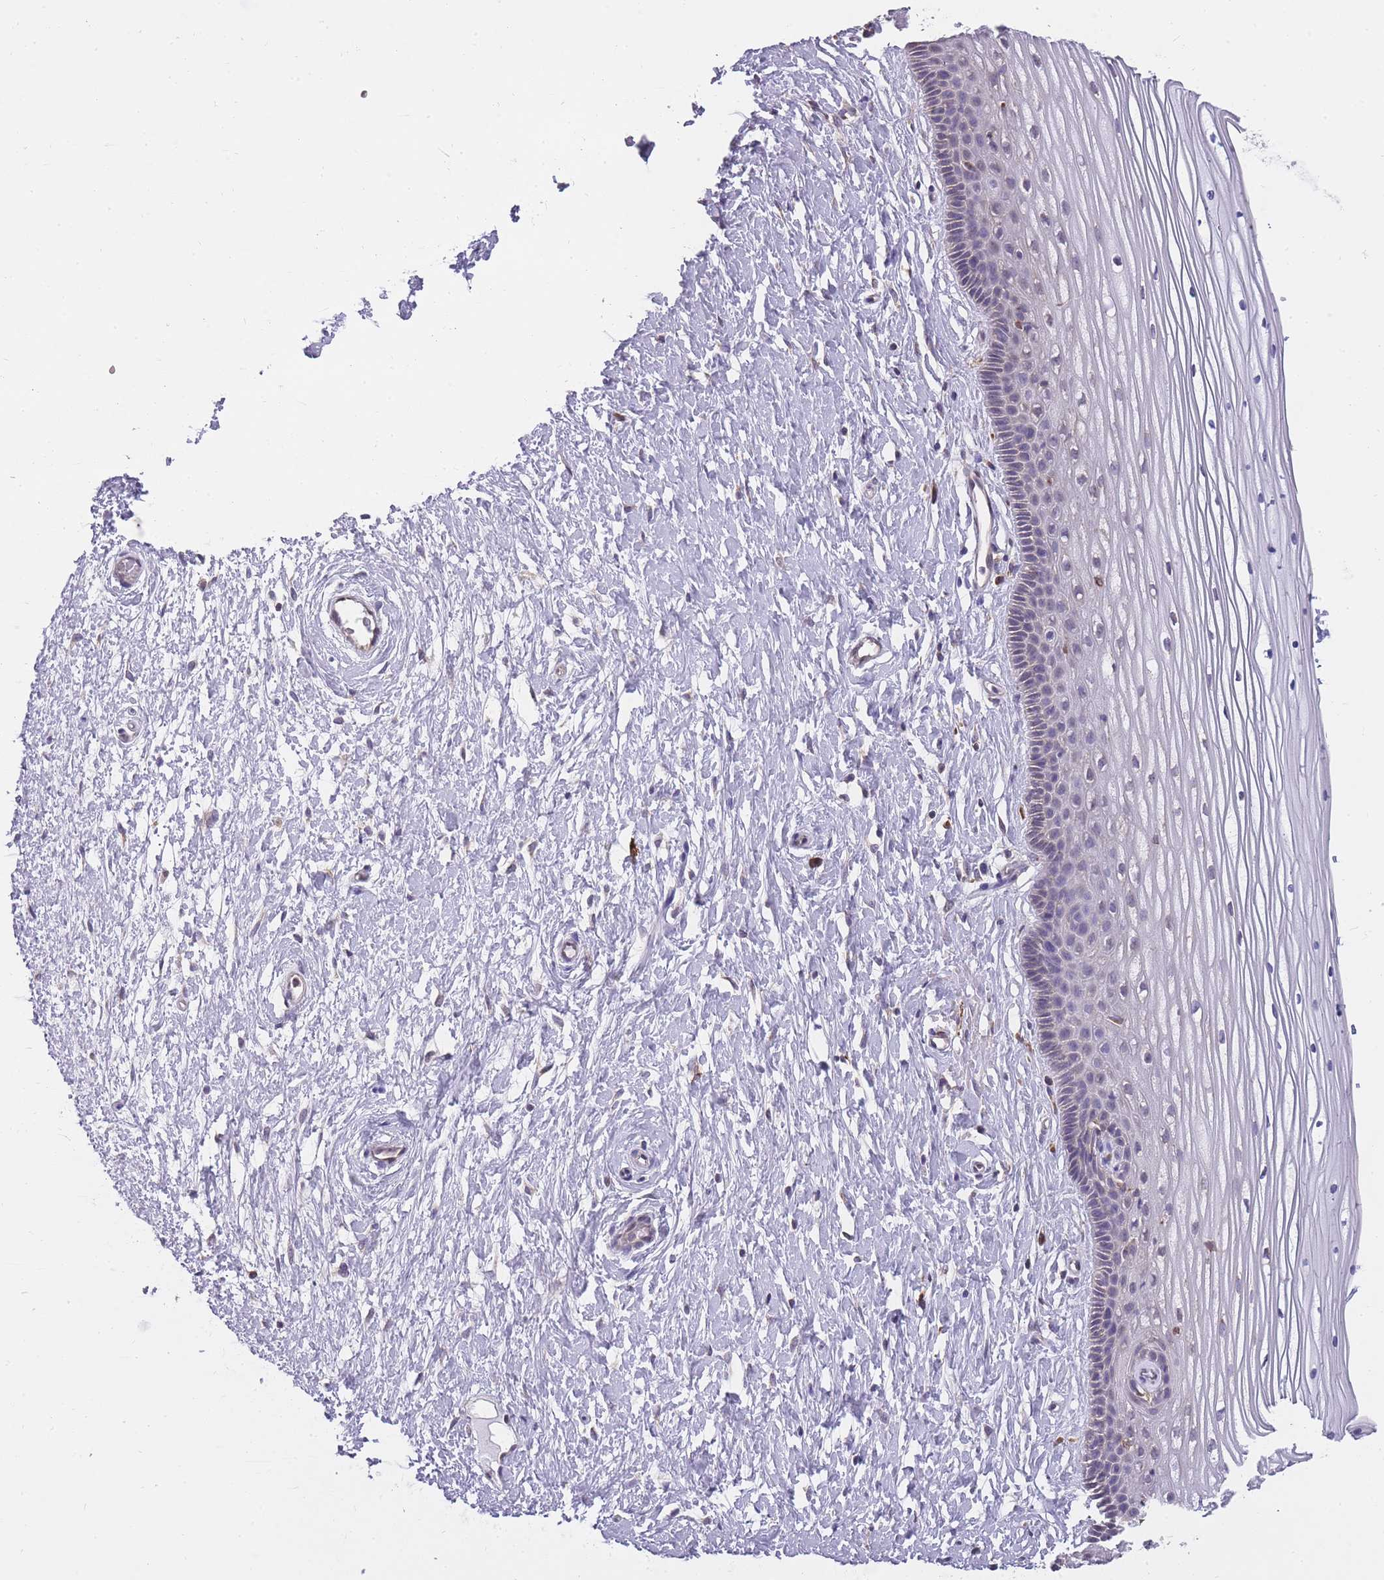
{"staining": {"intensity": "negative", "quantity": "none", "location": "none"}, "tissue": "vagina", "cell_type": "Squamous epithelial cells", "image_type": "normal", "snomed": [{"axis": "morphology", "description": "Normal tissue, NOS"}, {"axis": "topography", "description": "Vagina"}, {"axis": "topography", "description": "Cervix"}], "caption": "IHC of benign human vagina shows no staining in squamous epithelial cells. (DAB (3,3'-diaminobenzidine) IHC, high magnification).", "gene": "ZNF662", "patient": {"sex": "female", "age": 40}}